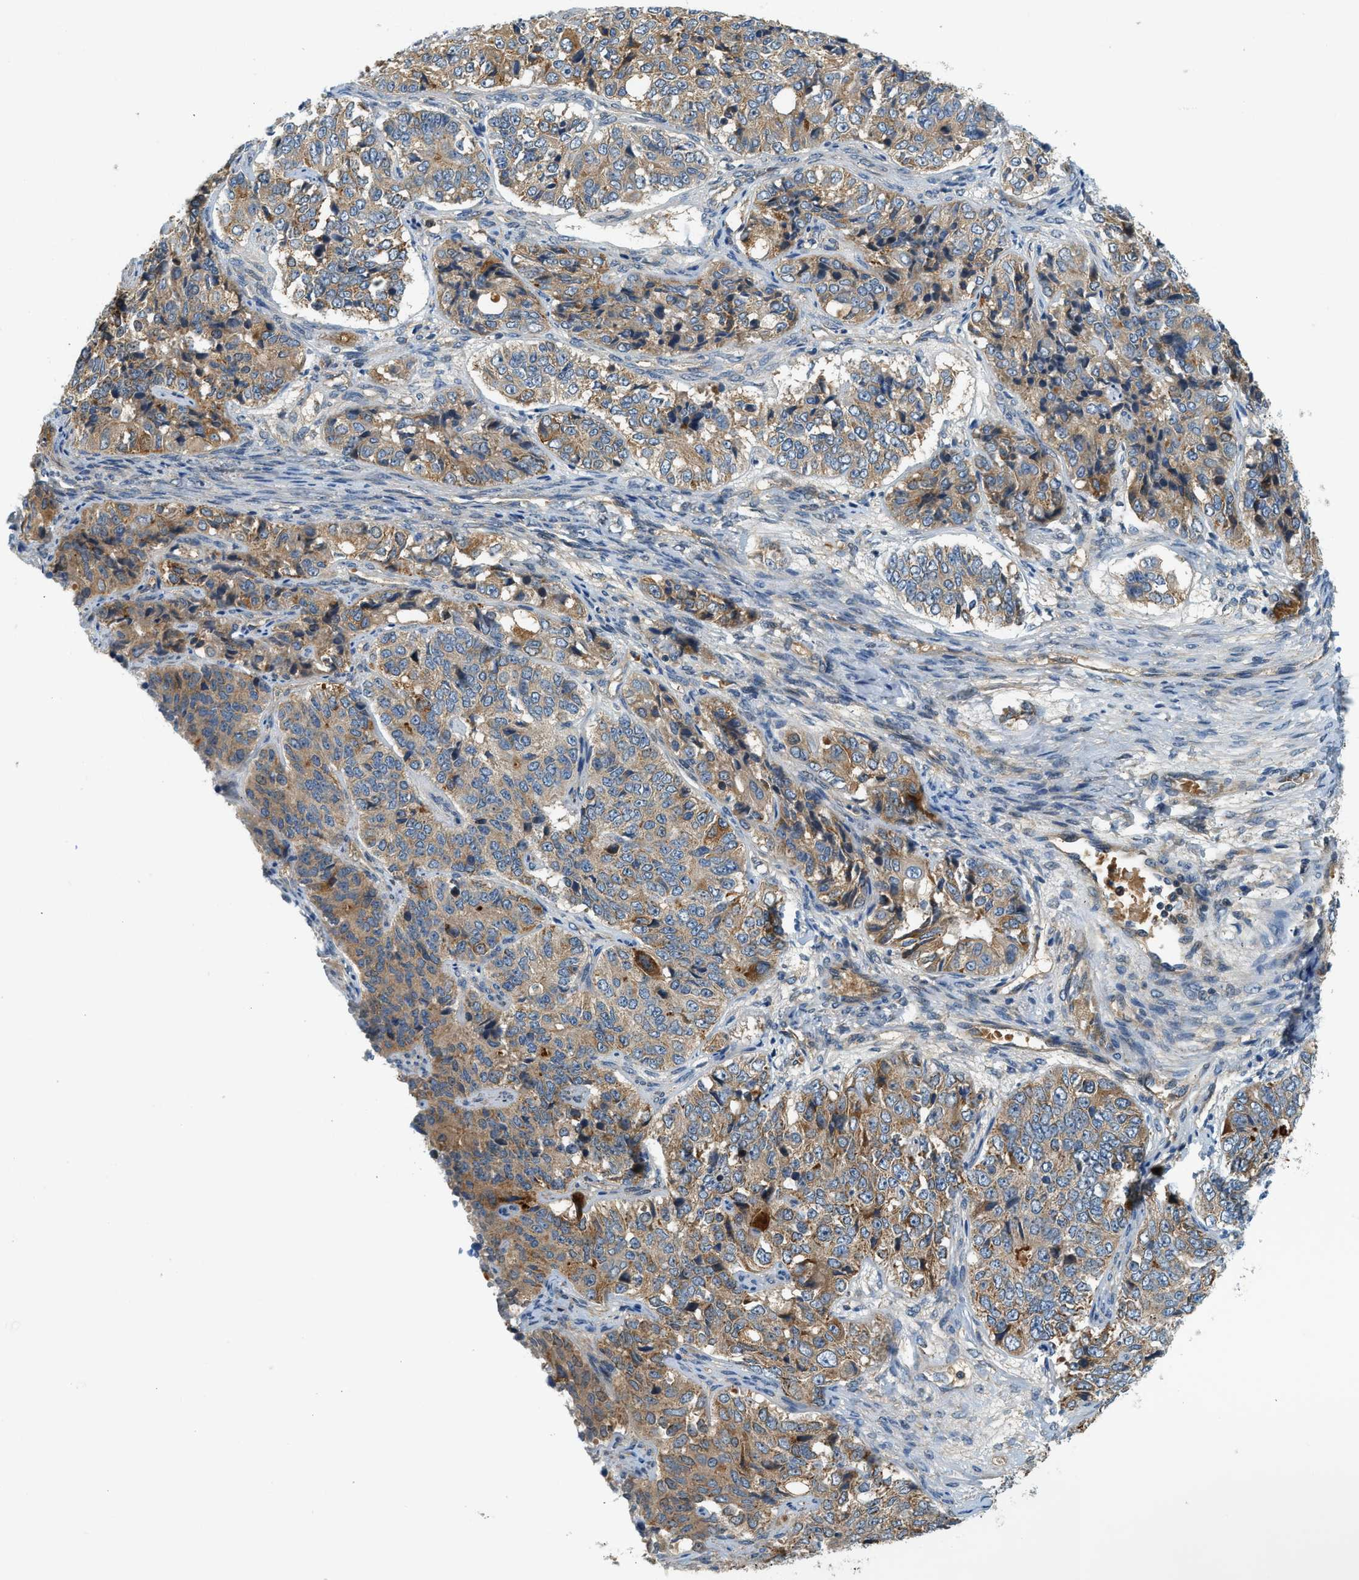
{"staining": {"intensity": "moderate", "quantity": "25%-75%", "location": "cytoplasmic/membranous"}, "tissue": "ovarian cancer", "cell_type": "Tumor cells", "image_type": "cancer", "snomed": [{"axis": "morphology", "description": "Carcinoma, endometroid"}, {"axis": "topography", "description": "Ovary"}], "caption": "Approximately 25%-75% of tumor cells in human ovarian endometroid carcinoma demonstrate moderate cytoplasmic/membranous protein staining as visualized by brown immunohistochemical staining.", "gene": "KCNK1", "patient": {"sex": "female", "age": 51}}